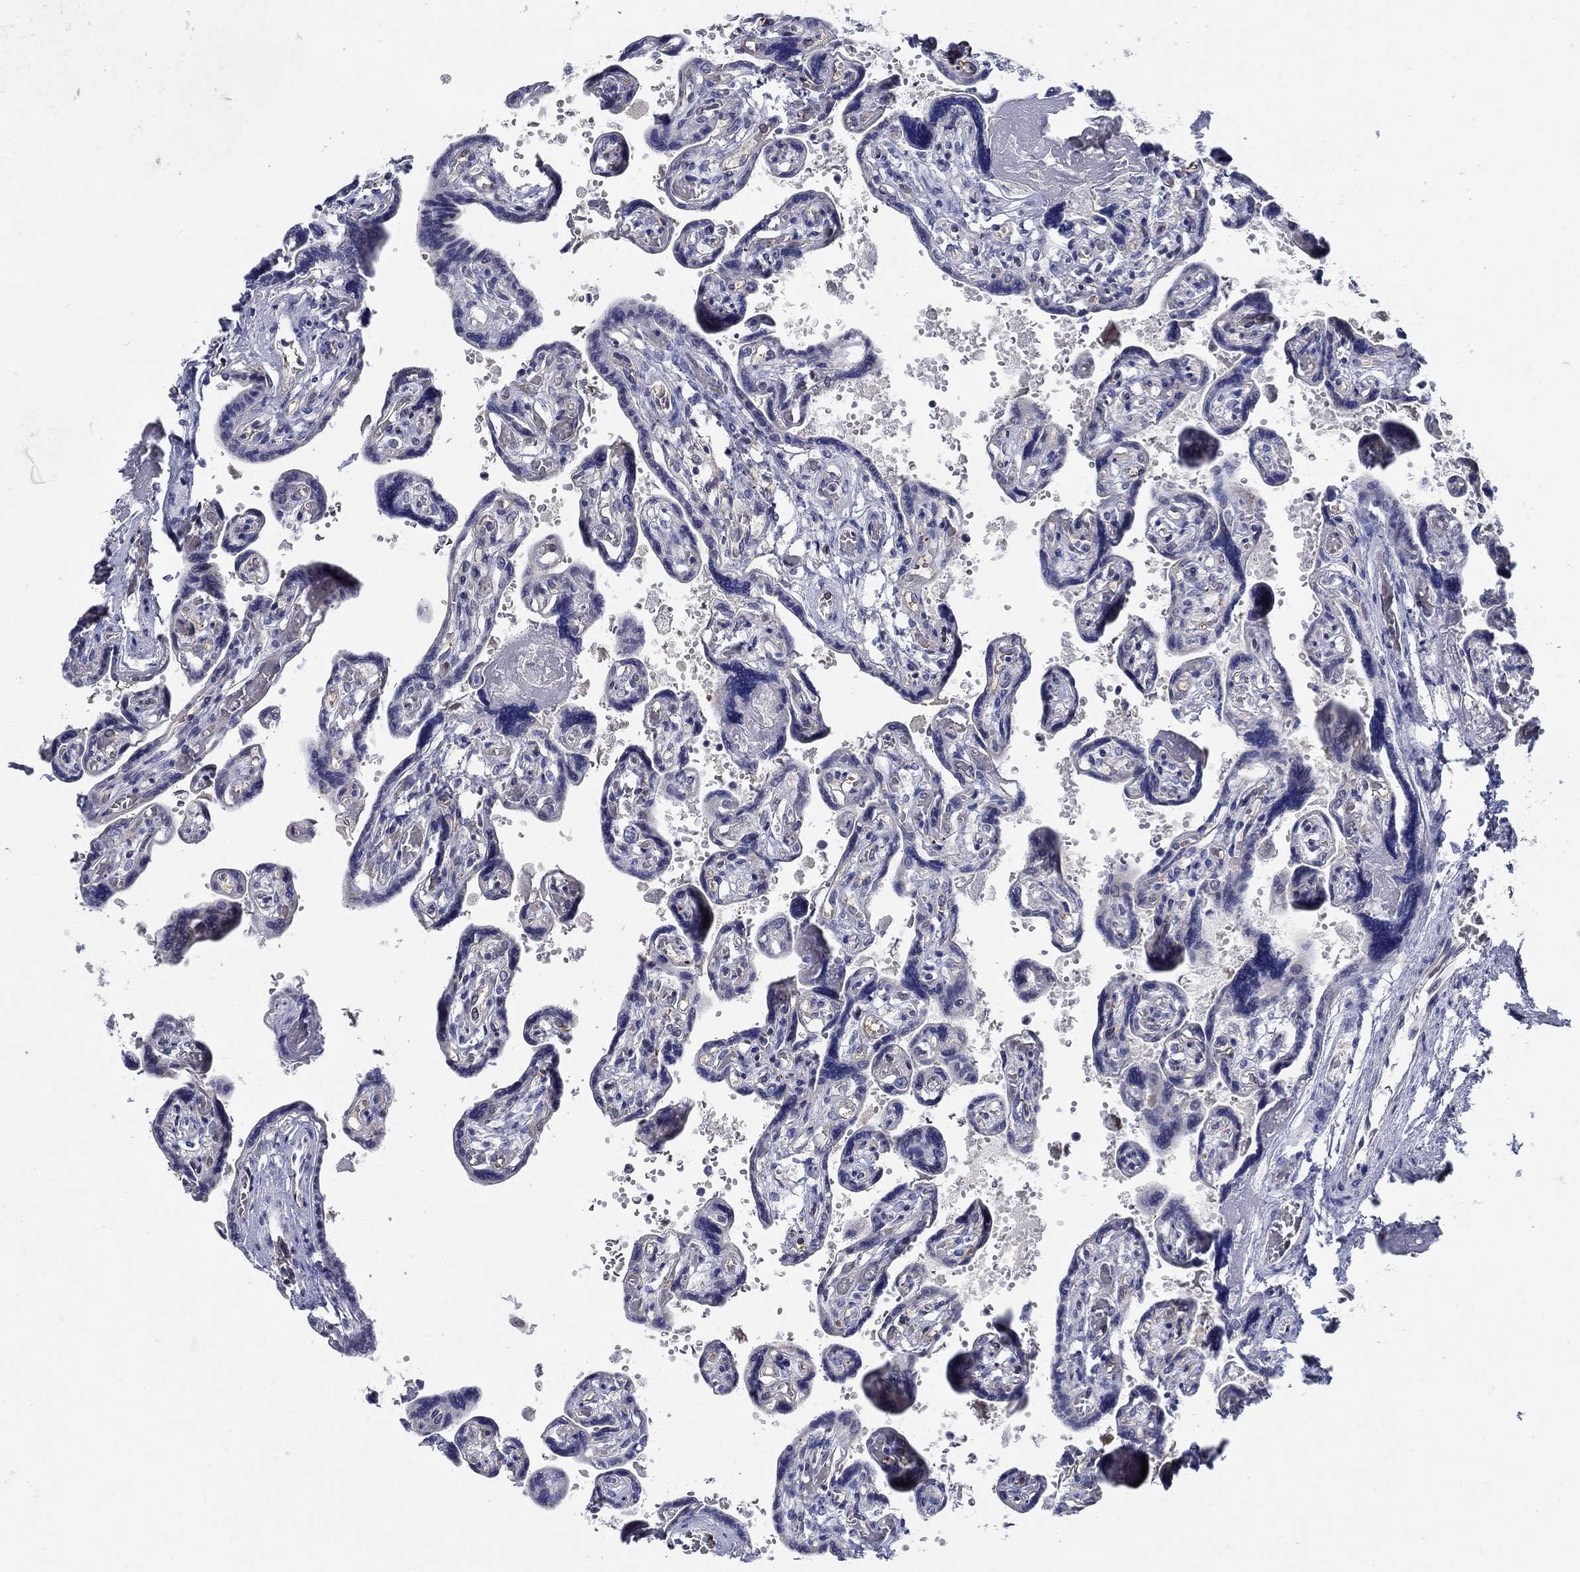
{"staining": {"intensity": "strong", "quantity": "<25%", "location": "nuclear"}, "tissue": "placenta", "cell_type": "Decidual cells", "image_type": "normal", "snomed": [{"axis": "morphology", "description": "Normal tissue, NOS"}, {"axis": "topography", "description": "Placenta"}], "caption": "DAB (3,3'-diaminobenzidine) immunohistochemical staining of benign placenta reveals strong nuclear protein staining in approximately <25% of decidual cells. (DAB IHC, brown staining for protein, blue staining for nuclei).", "gene": "C16orf46", "patient": {"sex": "female", "age": 32}}